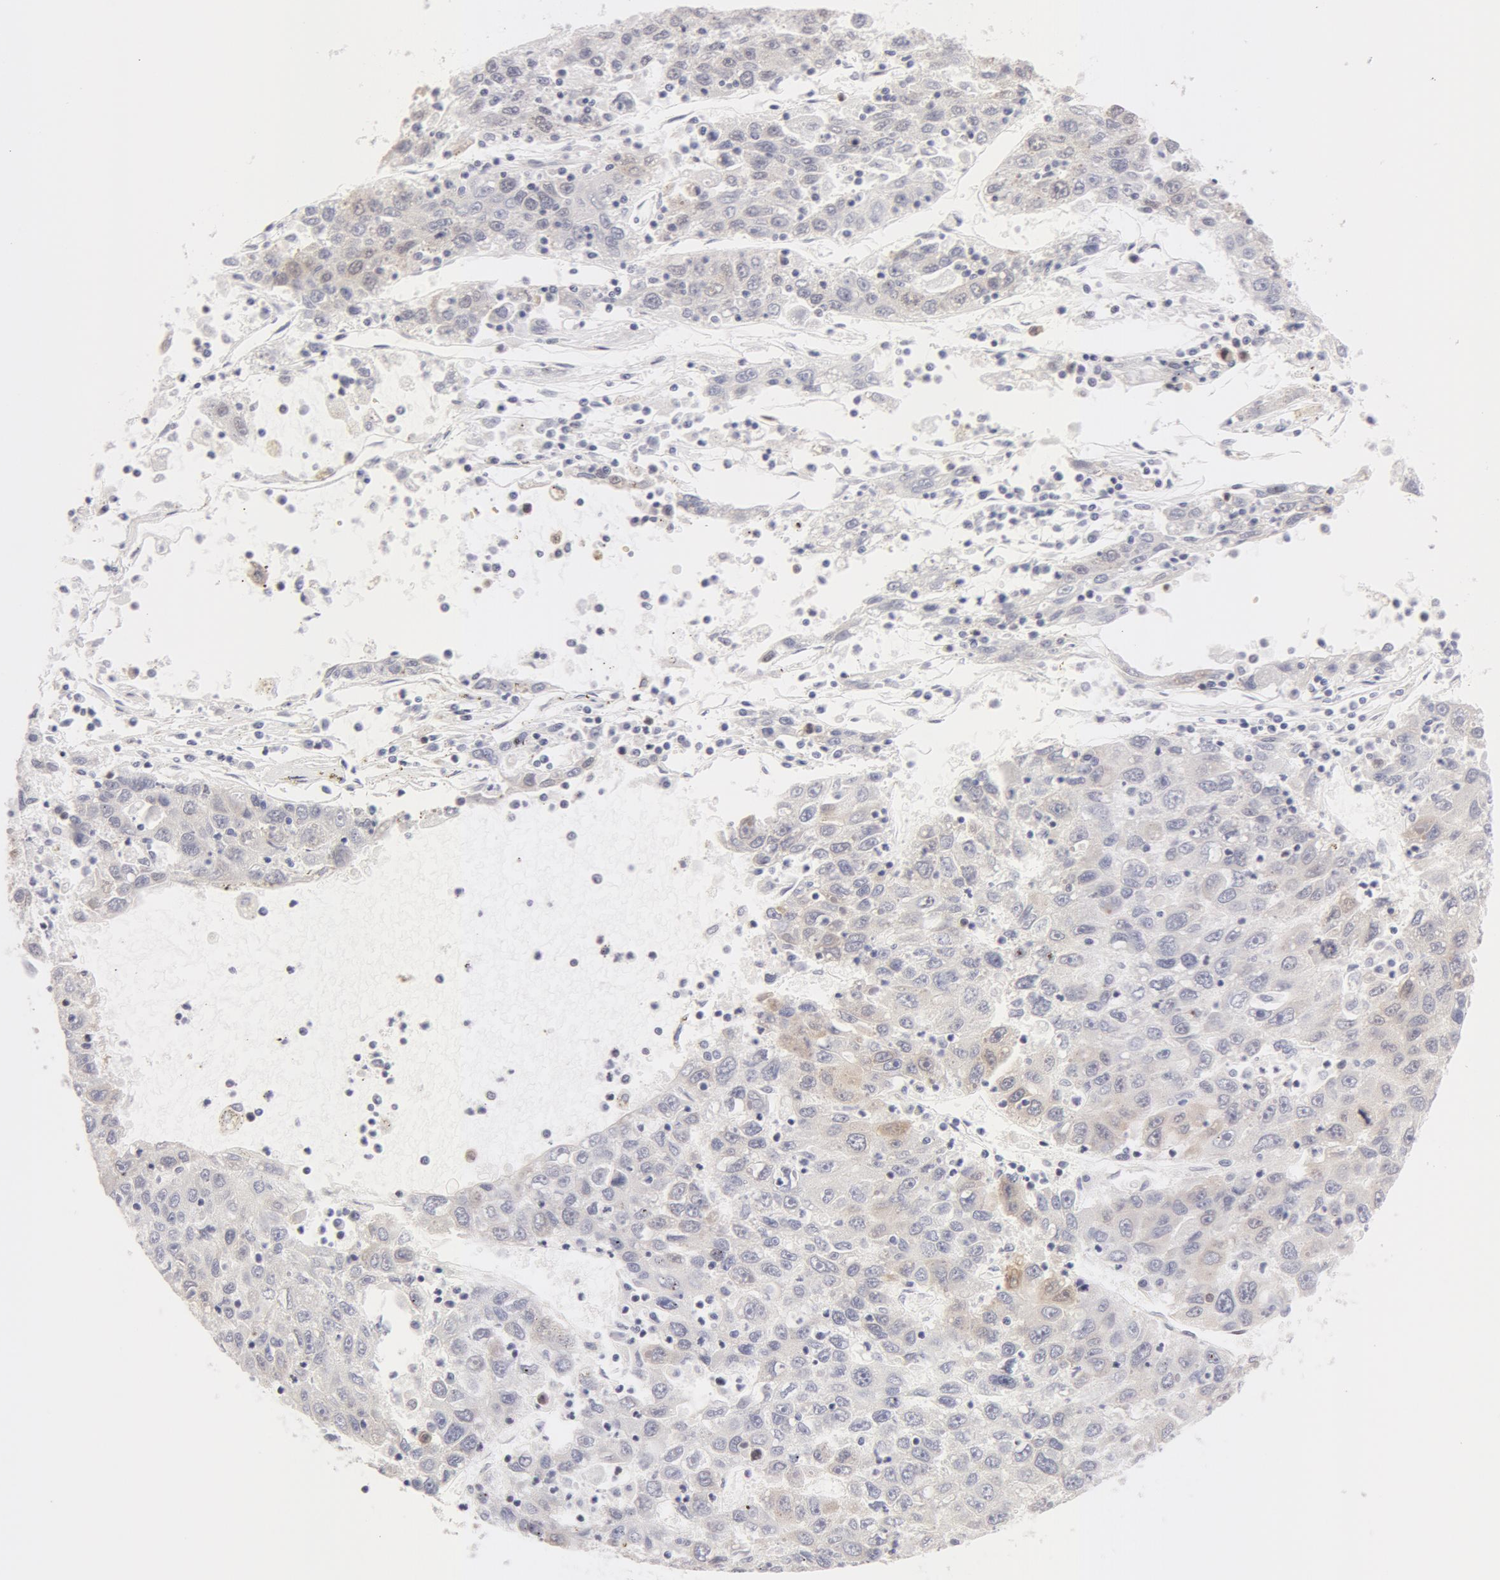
{"staining": {"intensity": "negative", "quantity": "none", "location": "none"}, "tissue": "liver cancer", "cell_type": "Tumor cells", "image_type": "cancer", "snomed": [{"axis": "morphology", "description": "Carcinoma, Hepatocellular, NOS"}, {"axis": "topography", "description": "Liver"}], "caption": "Liver cancer was stained to show a protein in brown. There is no significant expression in tumor cells. Brightfield microscopy of immunohistochemistry stained with DAB (3,3'-diaminobenzidine) (brown) and hematoxylin (blue), captured at high magnification.", "gene": "DDX3Y", "patient": {"sex": "male", "age": 49}}